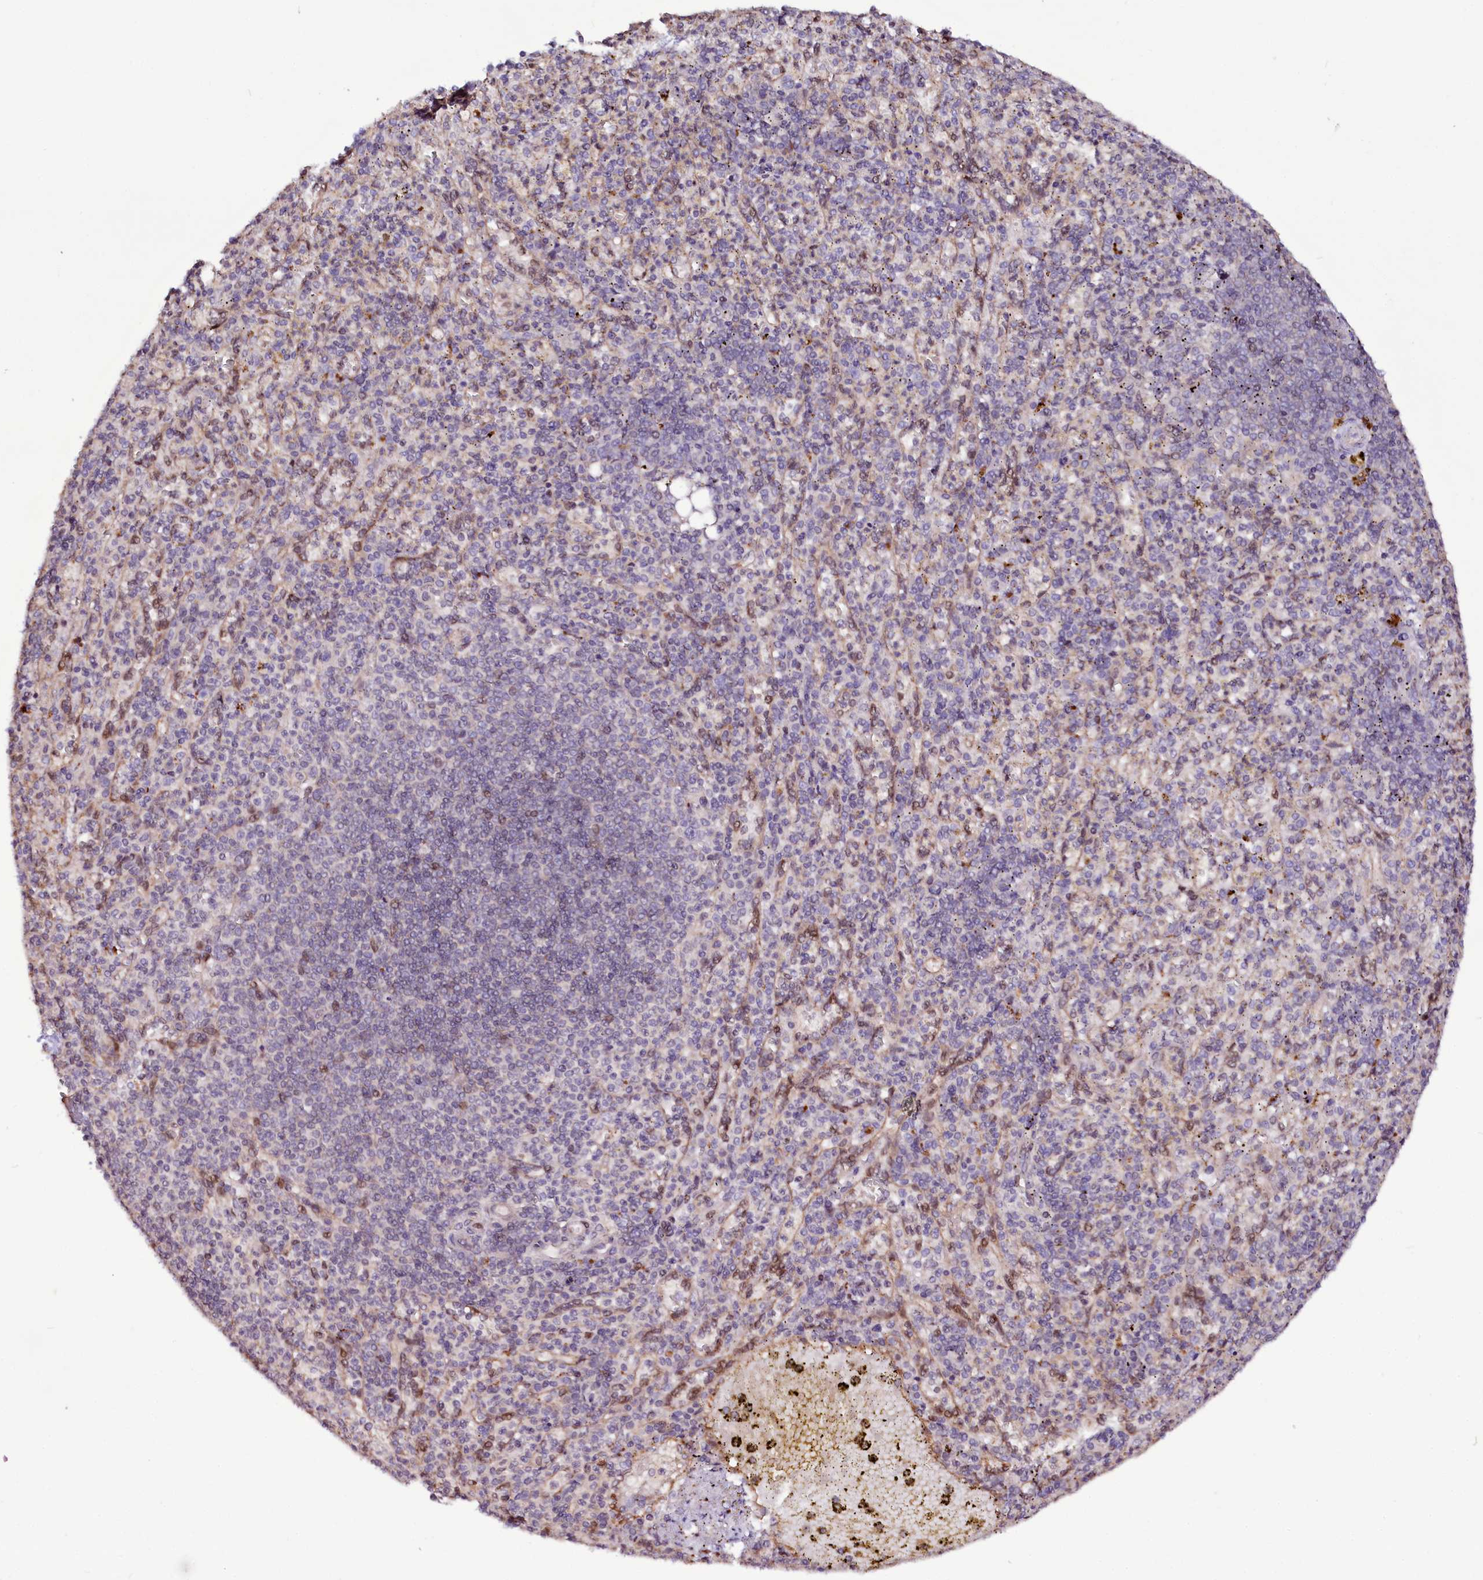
{"staining": {"intensity": "negative", "quantity": "none", "location": "none"}, "tissue": "spleen", "cell_type": "Cells in red pulp", "image_type": "normal", "snomed": [{"axis": "morphology", "description": "Normal tissue, NOS"}, {"axis": "topography", "description": "Spleen"}], "caption": "A high-resolution image shows IHC staining of normal spleen, which demonstrates no significant staining in cells in red pulp. Brightfield microscopy of immunohistochemistry (IHC) stained with DAB (brown) and hematoxylin (blue), captured at high magnification.", "gene": "CUTC", "patient": {"sex": "female", "age": 74}}